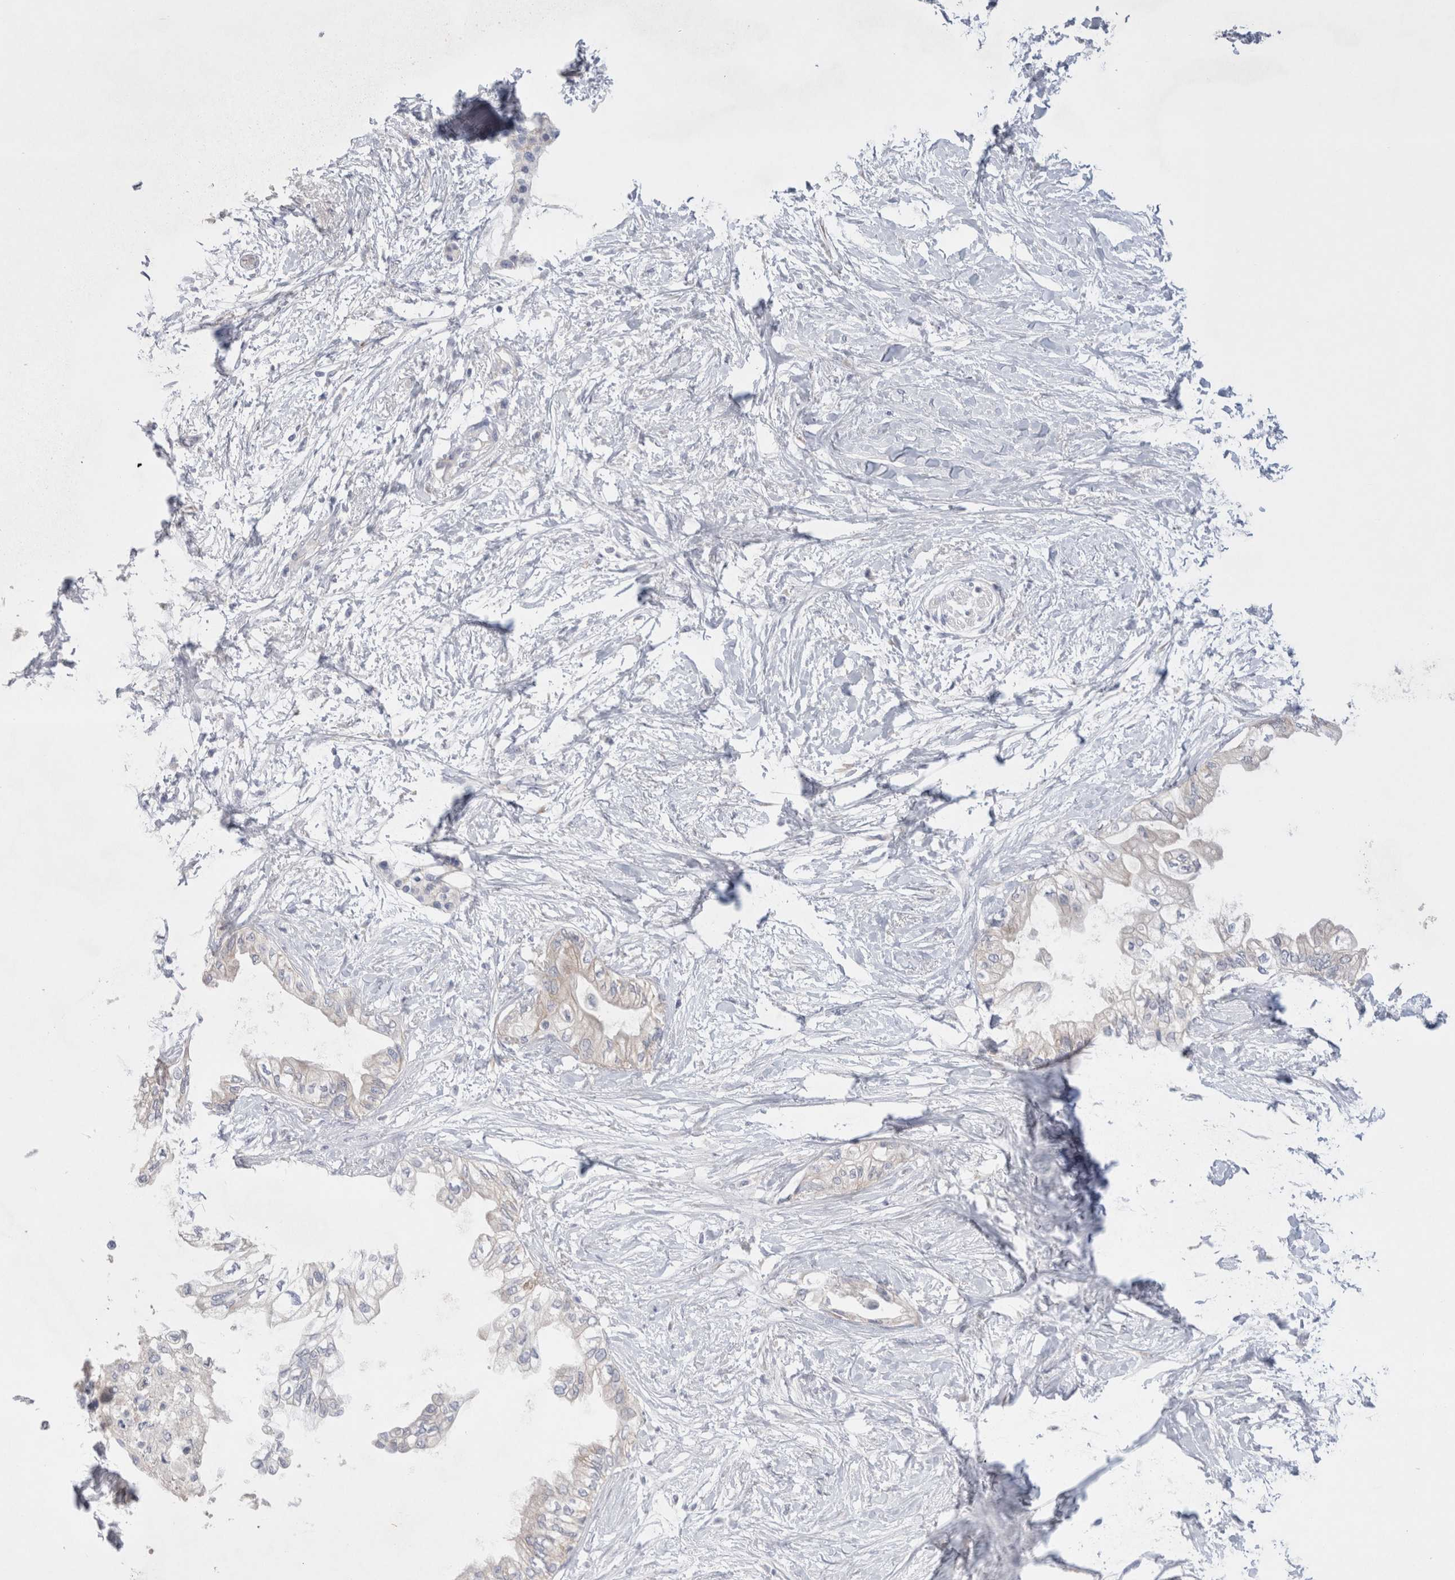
{"staining": {"intensity": "weak", "quantity": "<25%", "location": "cytoplasmic/membranous"}, "tissue": "pancreatic cancer", "cell_type": "Tumor cells", "image_type": "cancer", "snomed": [{"axis": "morphology", "description": "Normal tissue, NOS"}, {"axis": "morphology", "description": "Adenocarcinoma, NOS"}, {"axis": "topography", "description": "Pancreas"}, {"axis": "topography", "description": "Duodenum"}], "caption": "Immunohistochemical staining of pancreatic adenocarcinoma shows no significant positivity in tumor cells.", "gene": "RBM12B", "patient": {"sex": "female", "age": 60}}